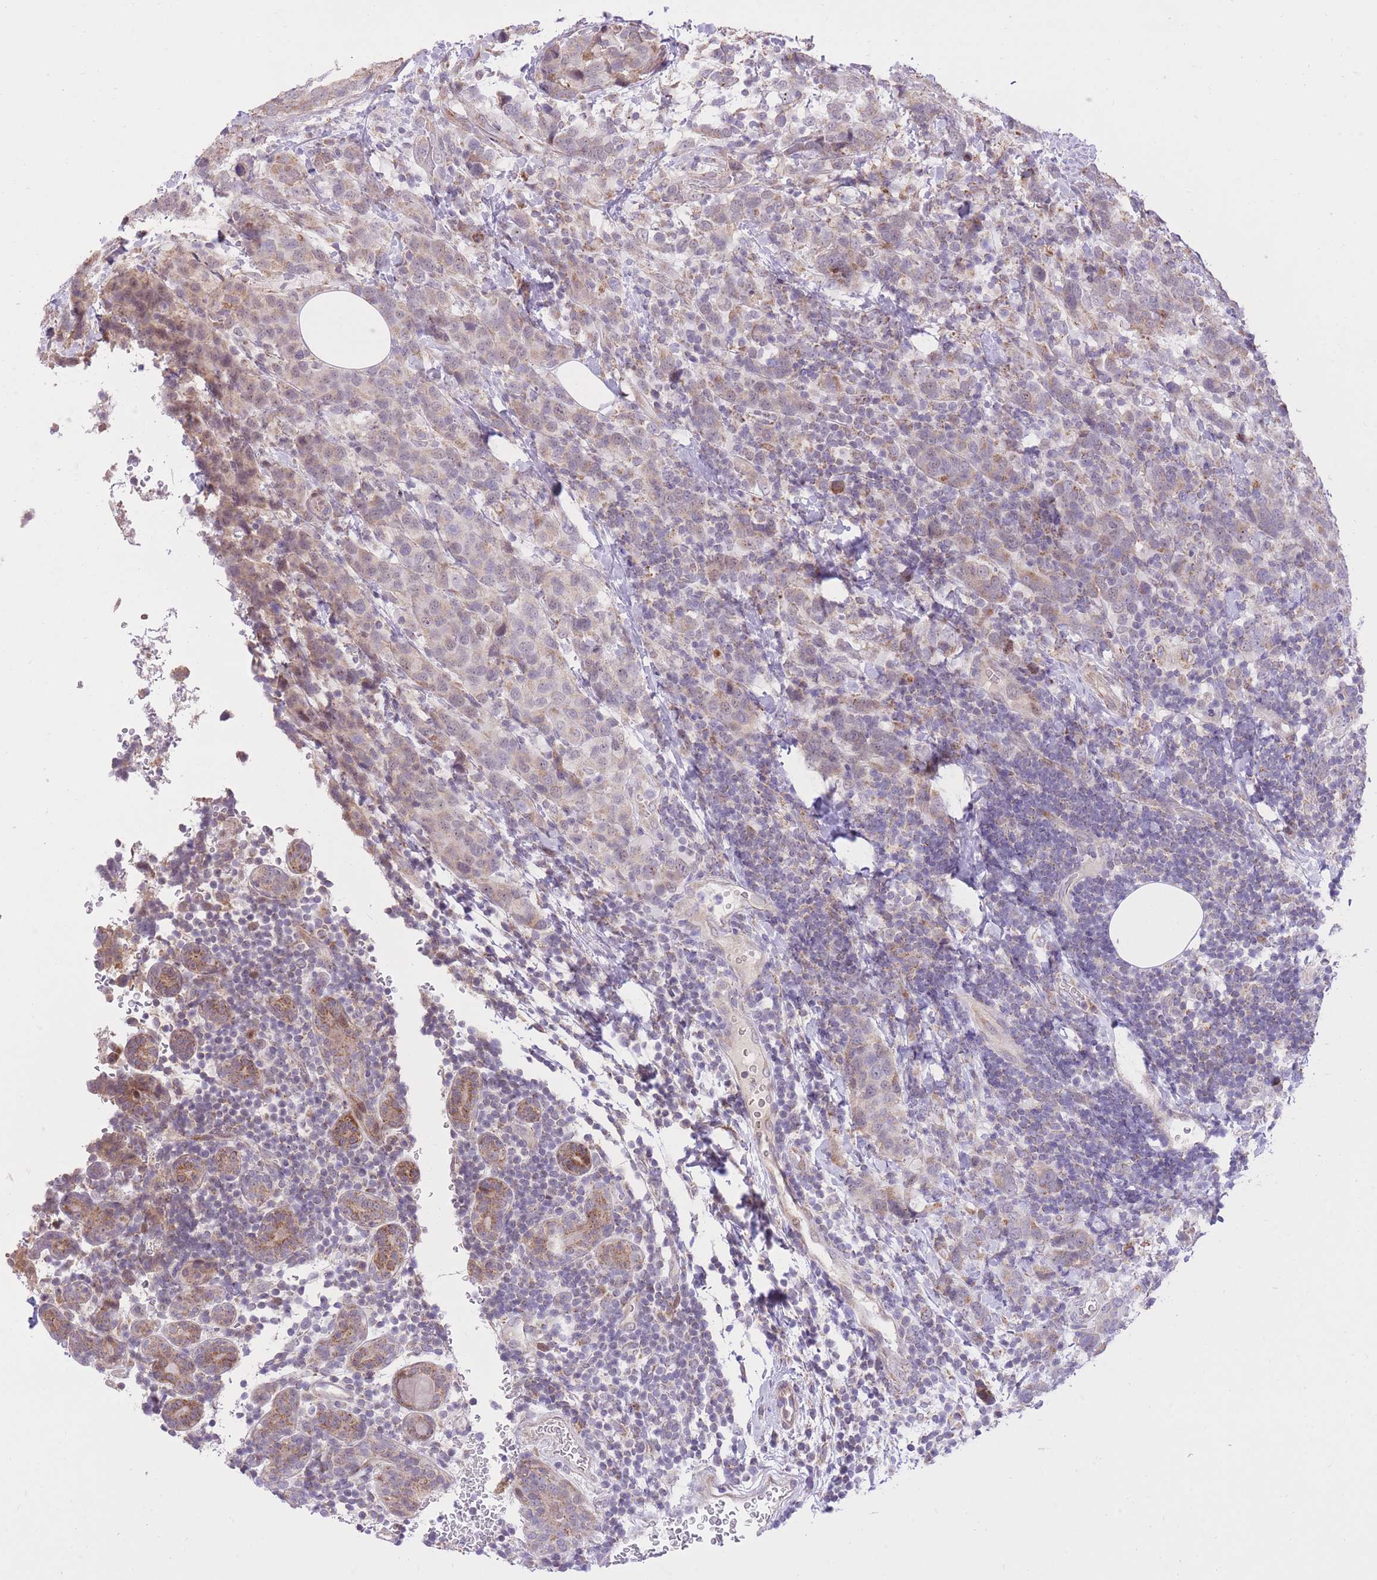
{"staining": {"intensity": "weak", "quantity": "<25%", "location": "cytoplasmic/membranous"}, "tissue": "breast cancer", "cell_type": "Tumor cells", "image_type": "cancer", "snomed": [{"axis": "morphology", "description": "Lobular carcinoma"}, {"axis": "topography", "description": "Breast"}], "caption": "IHC histopathology image of neoplastic tissue: human breast lobular carcinoma stained with DAB reveals no significant protein positivity in tumor cells. The staining was performed using DAB to visualize the protein expression in brown, while the nuclei were stained in blue with hematoxylin (Magnification: 20x).", "gene": "SLC4A4", "patient": {"sex": "female", "age": 59}}